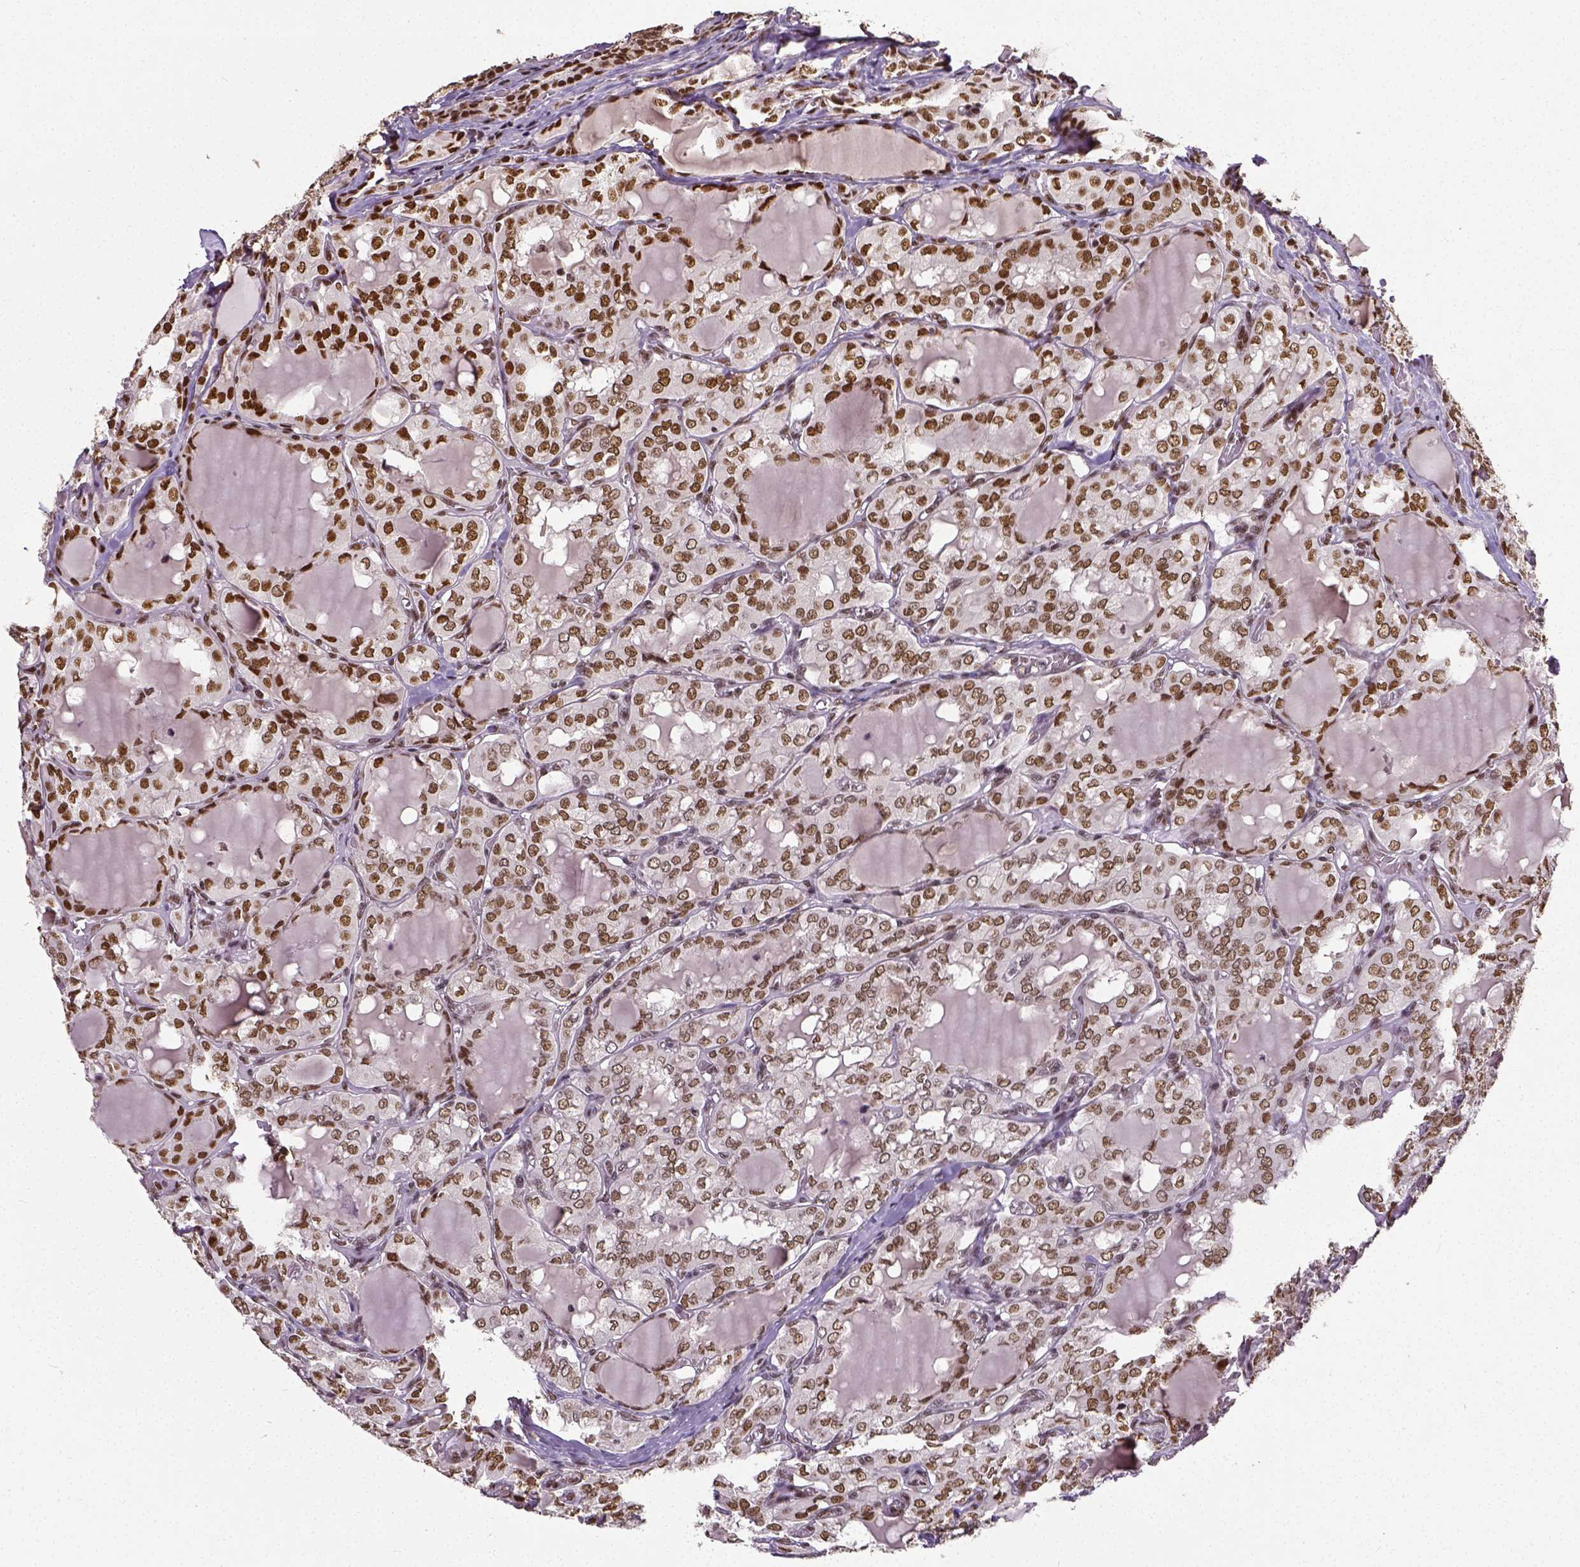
{"staining": {"intensity": "moderate", "quantity": ">75%", "location": "nuclear"}, "tissue": "thyroid cancer", "cell_type": "Tumor cells", "image_type": "cancer", "snomed": [{"axis": "morphology", "description": "Papillary adenocarcinoma, NOS"}, {"axis": "topography", "description": "Thyroid gland"}], "caption": "Thyroid cancer tissue exhibits moderate nuclear positivity in about >75% of tumor cells", "gene": "ATRX", "patient": {"sex": "male", "age": 20}}